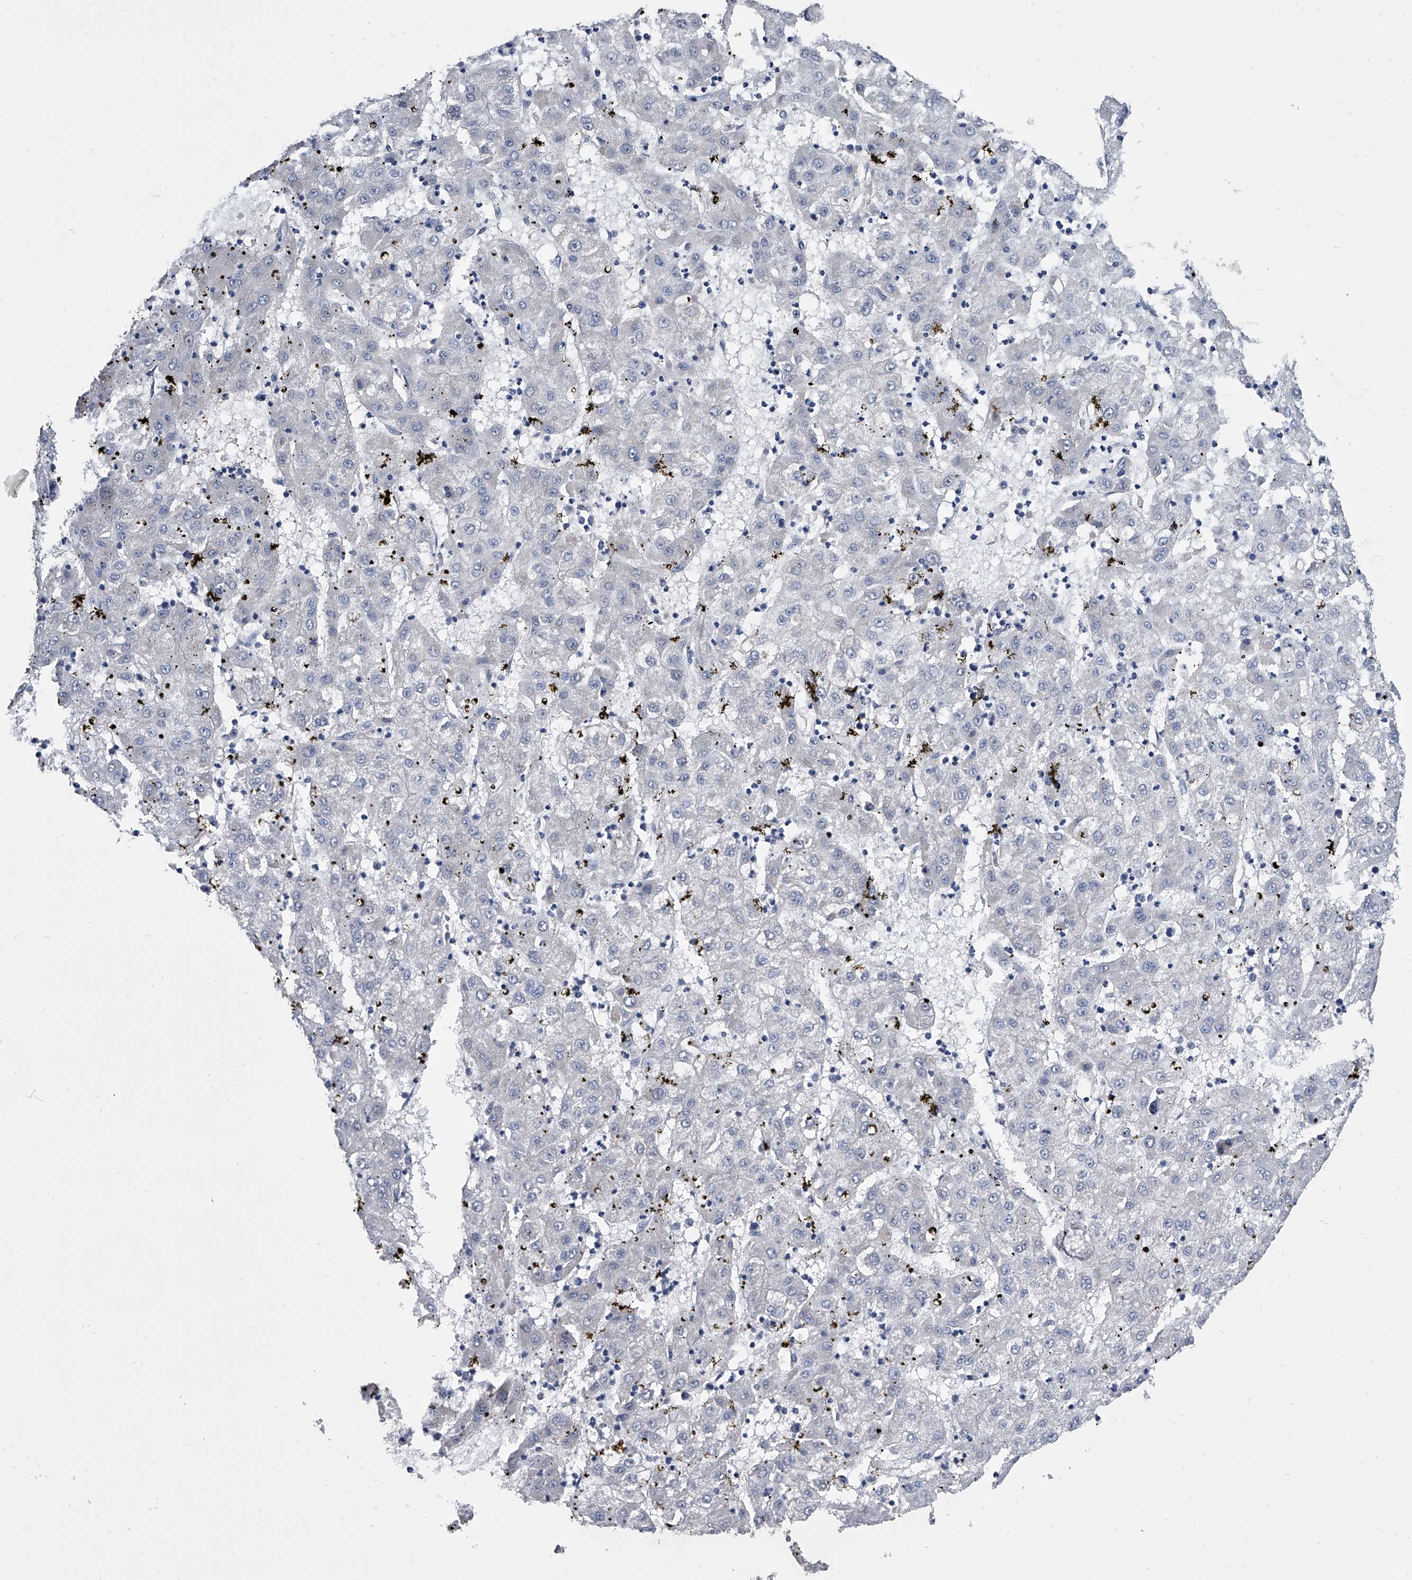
{"staining": {"intensity": "negative", "quantity": "none", "location": "none"}, "tissue": "liver cancer", "cell_type": "Tumor cells", "image_type": "cancer", "snomed": [{"axis": "morphology", "description": "Carcinoma, Hepatocellular, NOS"}, {"axis": "topography", "description": "Liver"}], "caption": "A histopathology image of human hepatocellular carcinoma (liver) is negative for staining in tumor cells. (Immunohistochemistry, brightfield microscopy, high magnification).", "gene": "SPP1", "patient": {"sex": "male", "age": 72}}